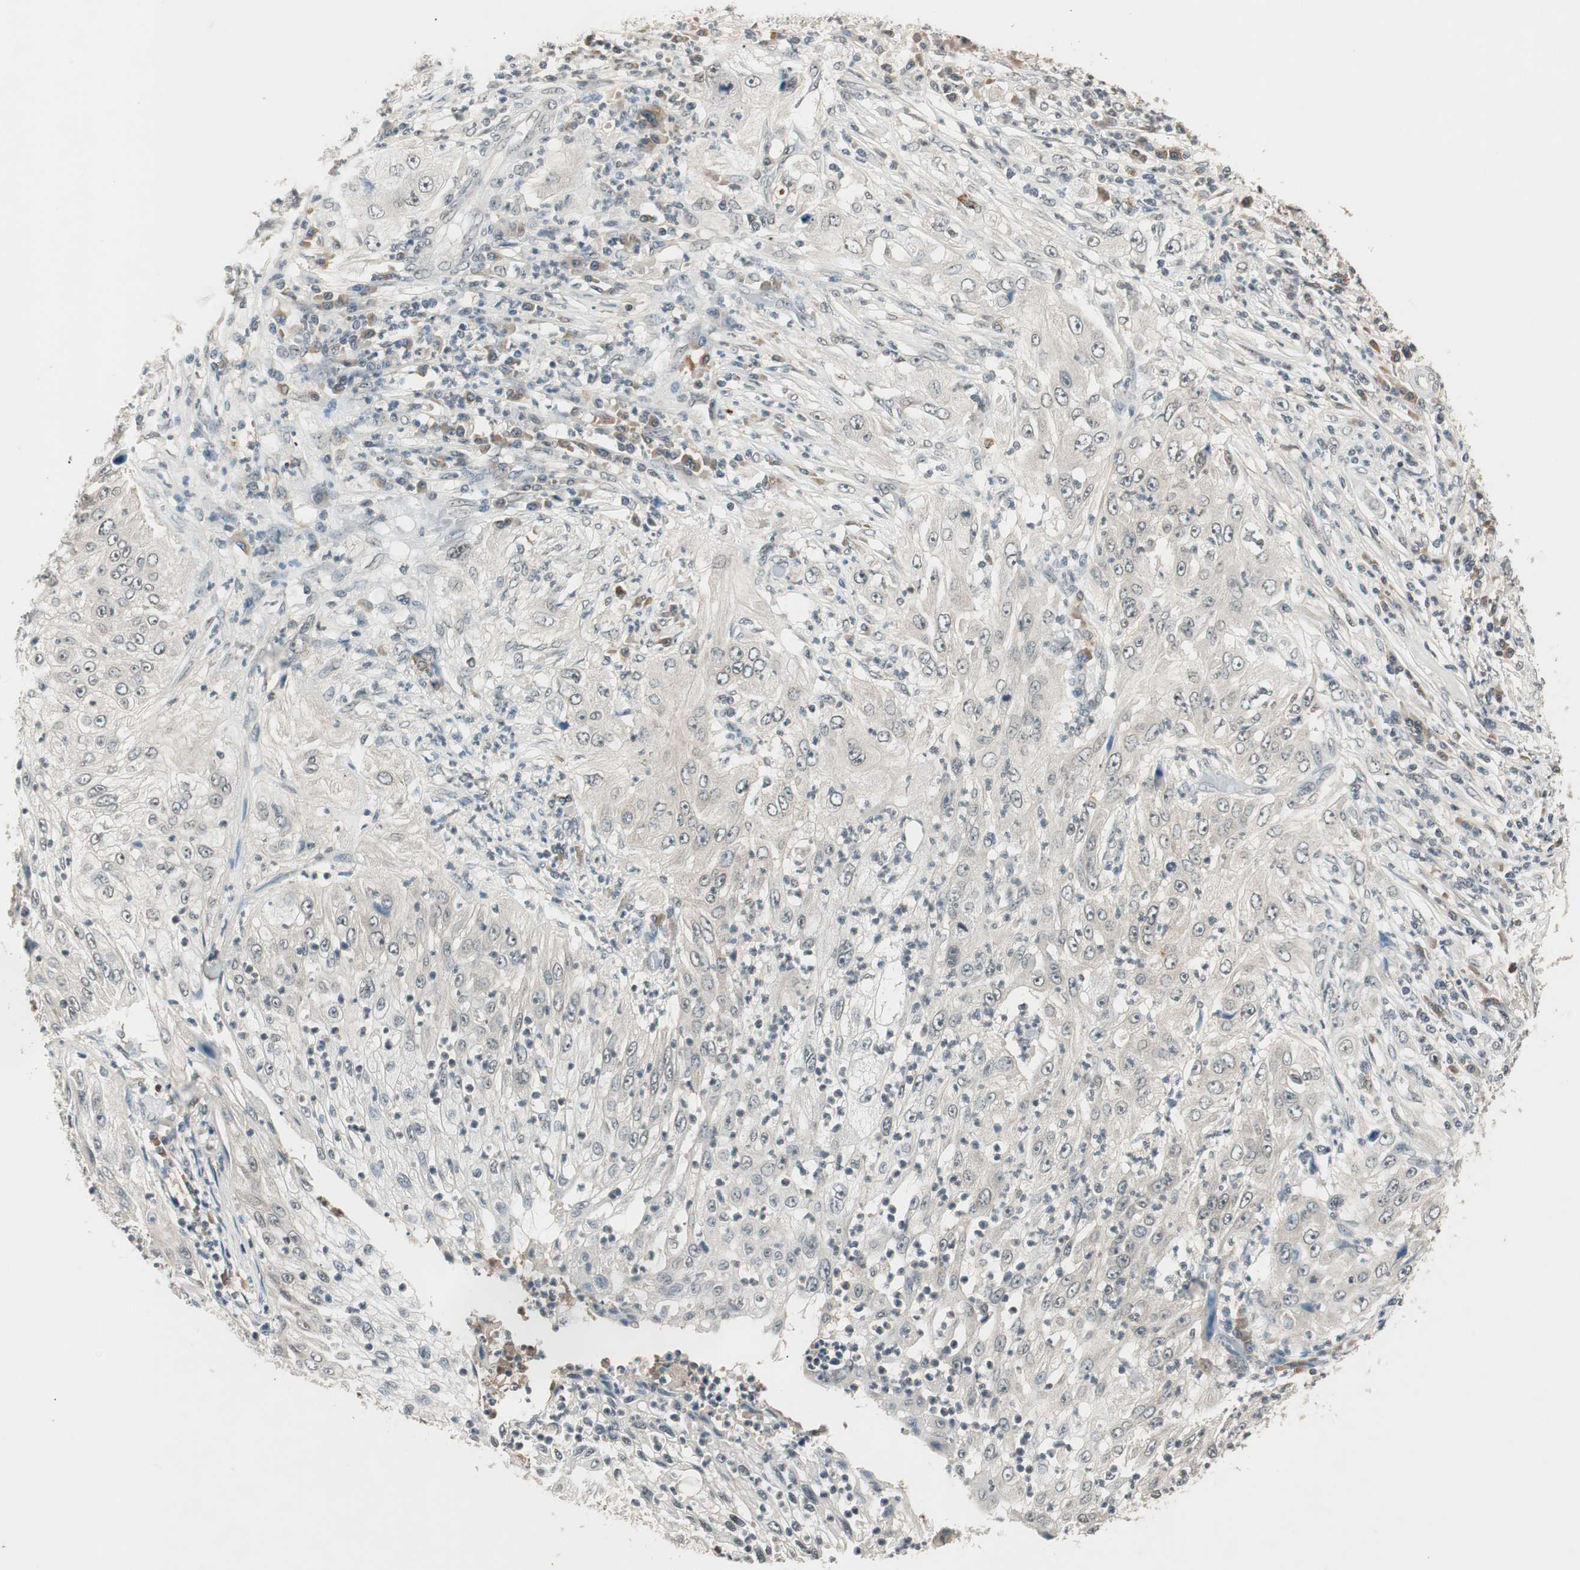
{"staining": {"intensity": "negative", "quantity": "none", "location": "none"}, "tissue": "lung cancer", "cell_type": "Tumor cells", "image_type": "cancer", "snomed": [{"axis": "morphology", "description": "Inflammation, NOS"}, {"axis": "morphology", "description": "Squamous cell carcinoma, NOS"}, {"axis": "topography", "description": "Lymph node"}, {"axis": "topography", "description": "Soft tissue"}, {"axis": "topography", "description": "Lung"}], "caption": "Lung cancer (squamous cell carcinoma) was stained to show a protein in brown. There is no significant expression in tumor cells.", "gene": "NFRKB", "patient": {"sex": "male", "age": 66}}